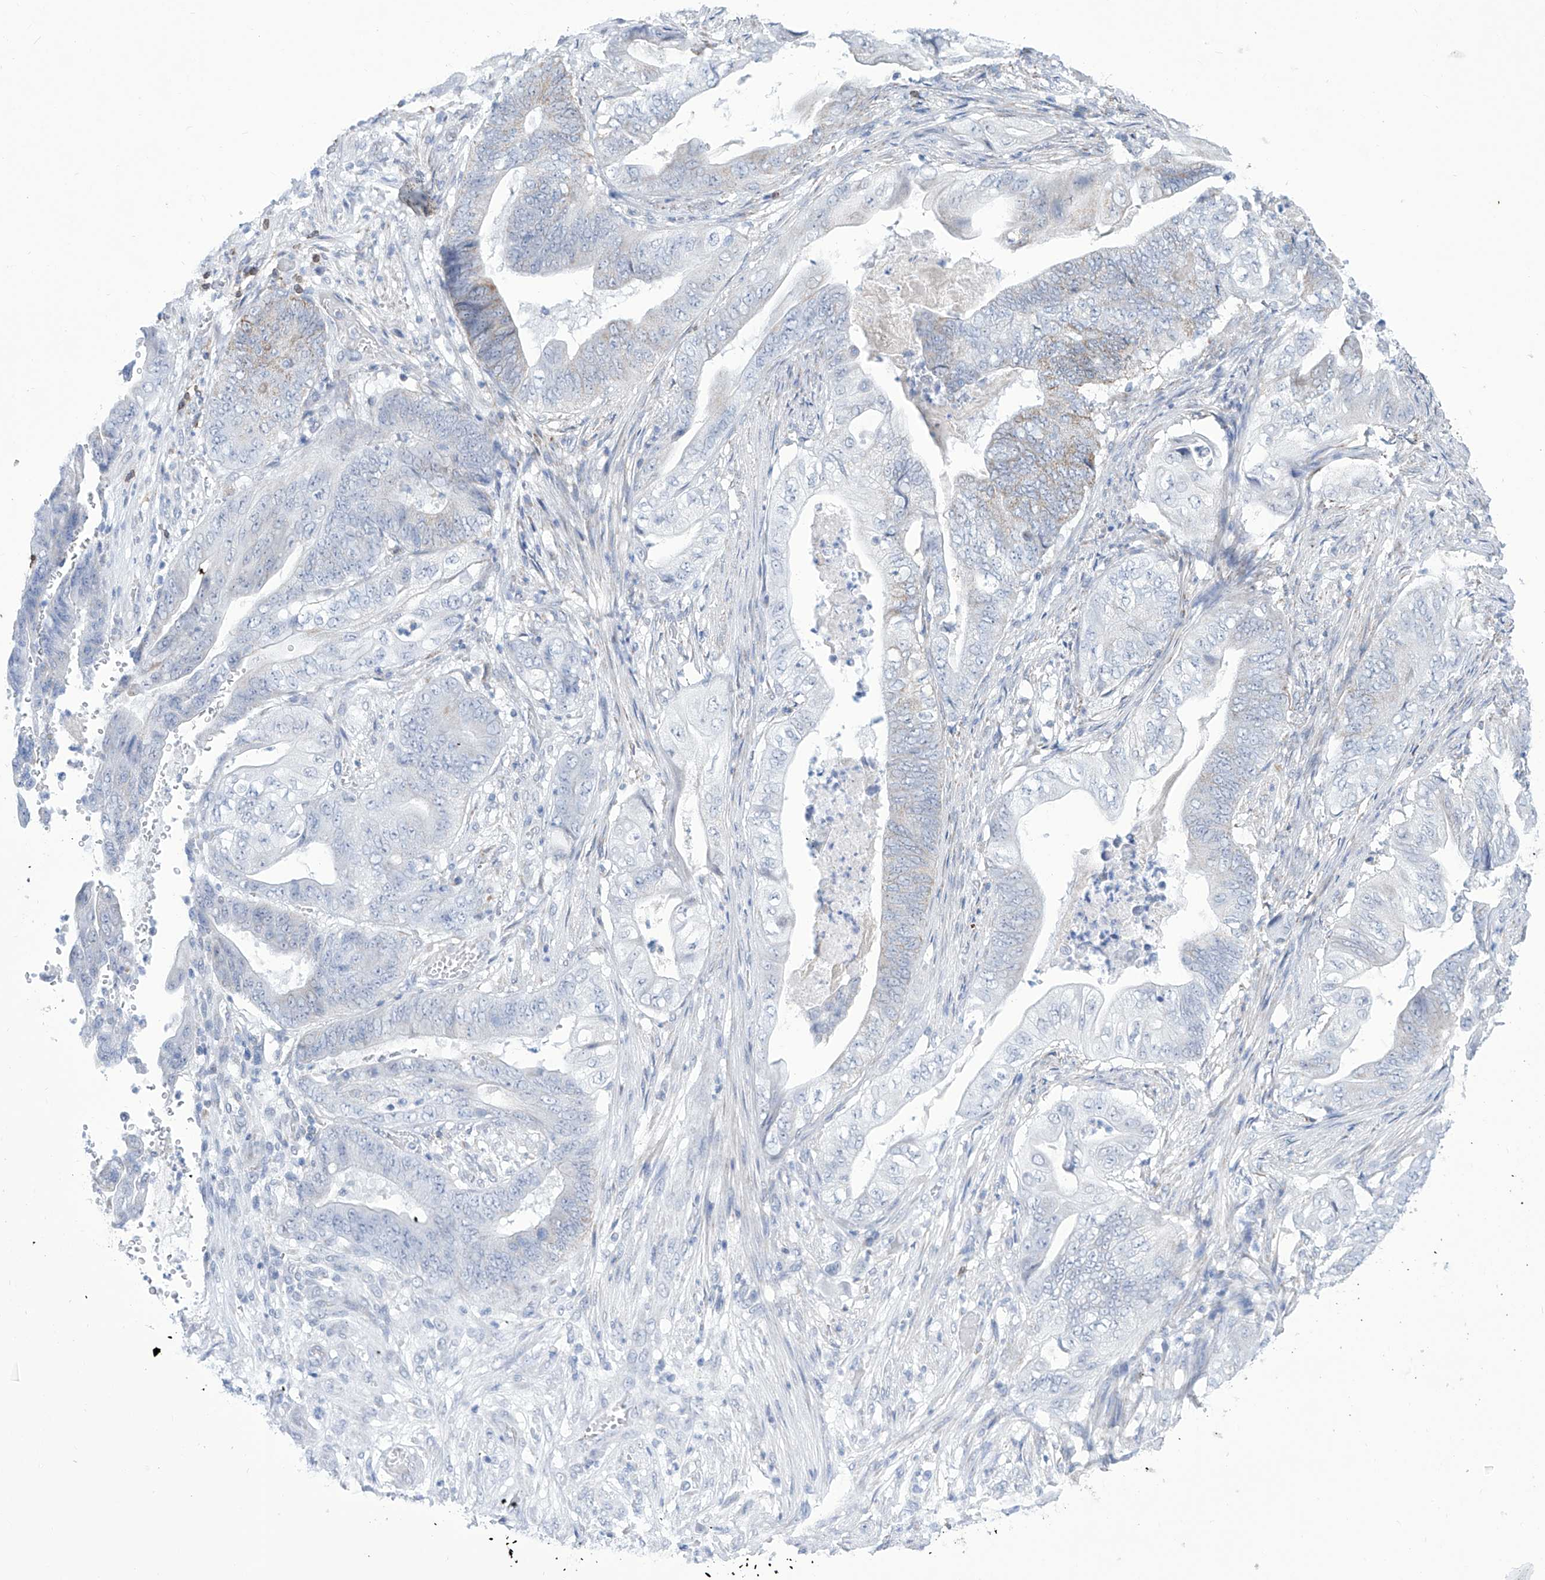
{"staining": {"intensity": "negative", "quantity": "none", "location": "none"}, "tissue": "stomach cancer", "cell_type": "Tumor cells", "image_type": "cancer", "snomed": [{"axis": "morphology", "description": "Adenocarcinoma, NOS"}, {"axis": "topography", "description": "Stomach"}], "caption": "High power microscopy photomicrograph of an immunohistochemistry (IHC) photomicrograph of adenocarcinoma (stomach), revealing no significant expression in tumor cells.", "gene": "ALDH6A1", "patient": {"sex": "female", "age": 73}}